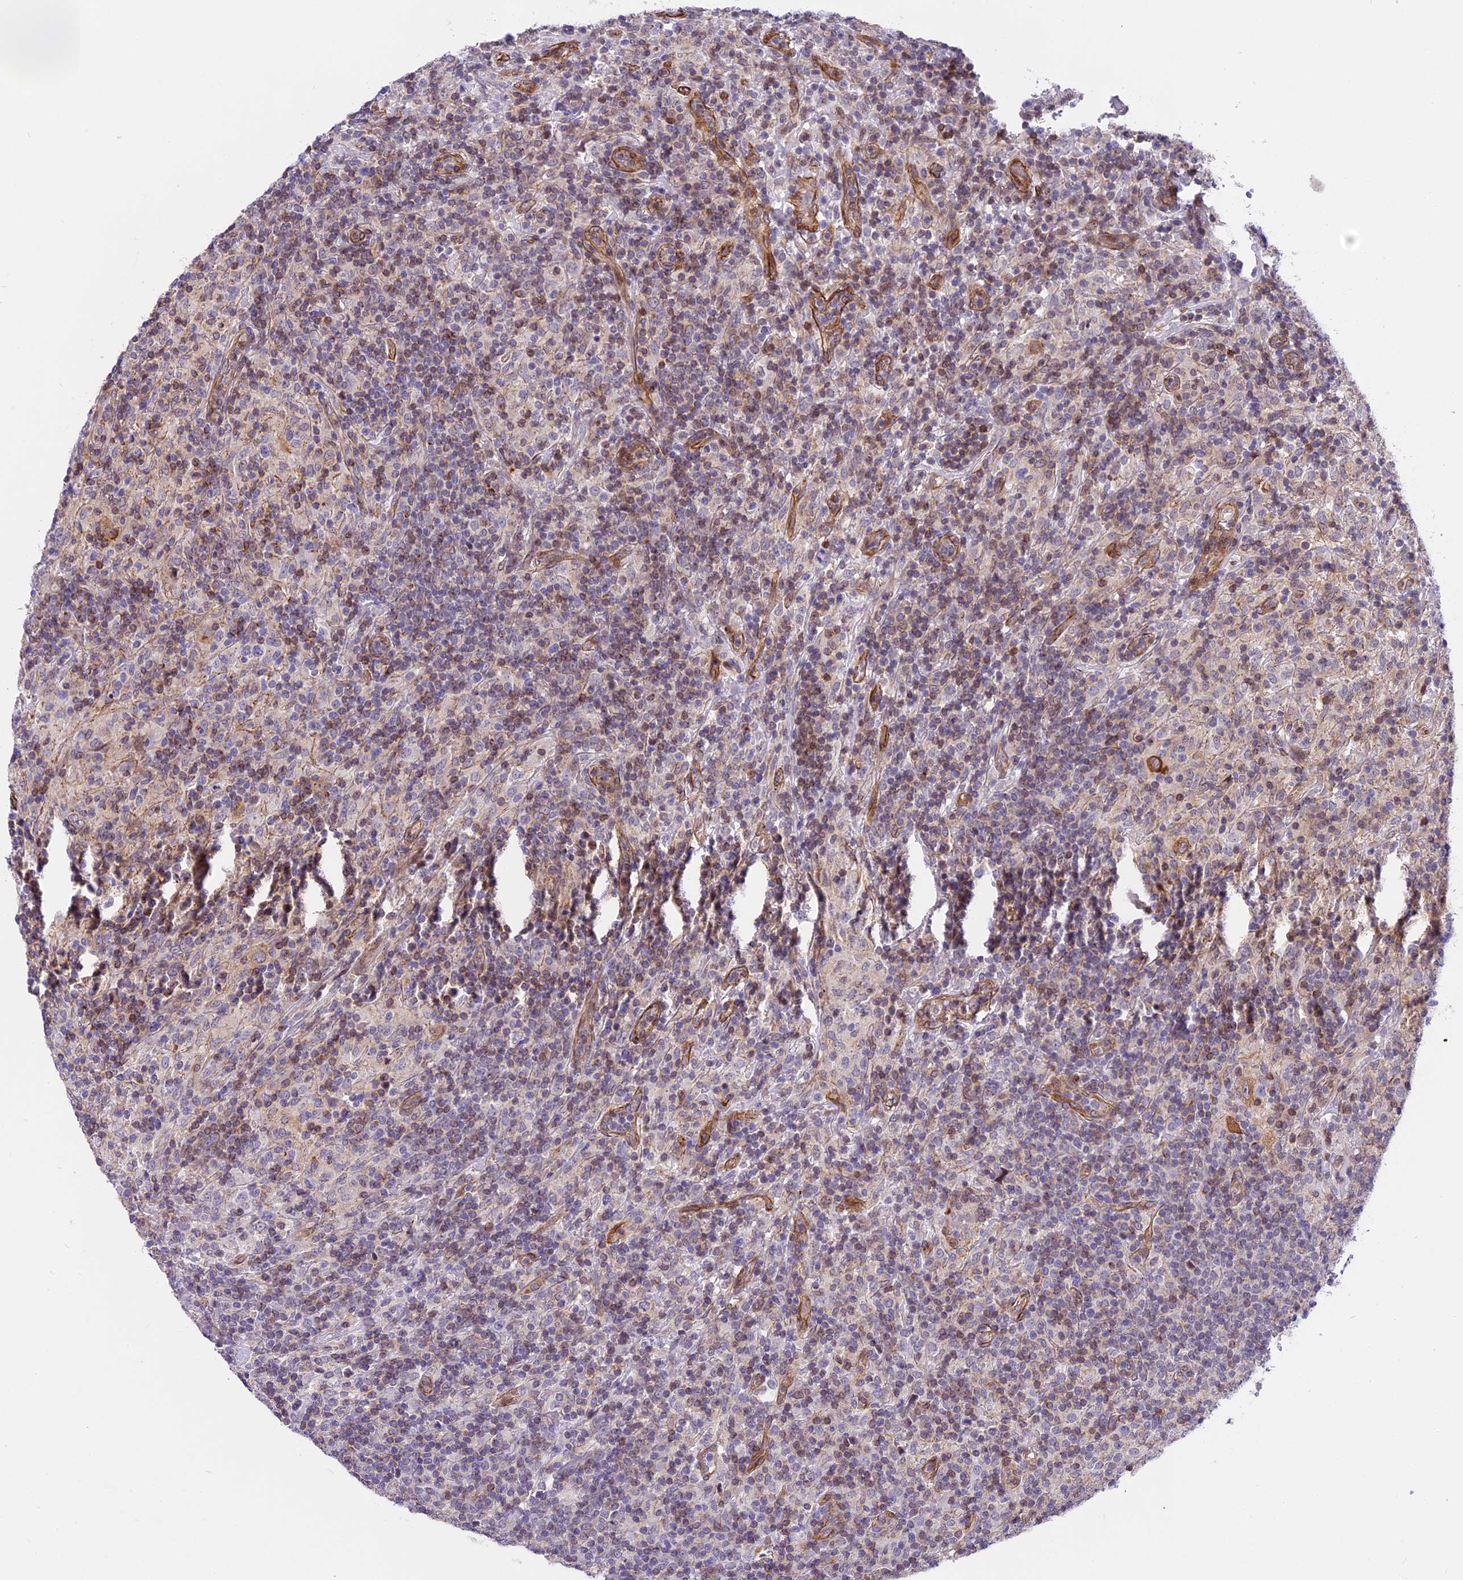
{"staining": {"intensity": "negative", "quantity": "none", "location": "none"}, "tissue": "lymphoma", "cell_type": "Tumor cells", "image_type": "cancer", "snomed": [{"axis": "morphology", "description": "Hodgkin's disease, NOS"}, {"axis": "topography", "description": "Lymph node"}], "caption": "DAB immunohistochemical staining of Hodgkin's disease displays no significant positivity in tumor cells.", "gene": "R3HDM4", "patient": {"sex": "male", "age": 70}}